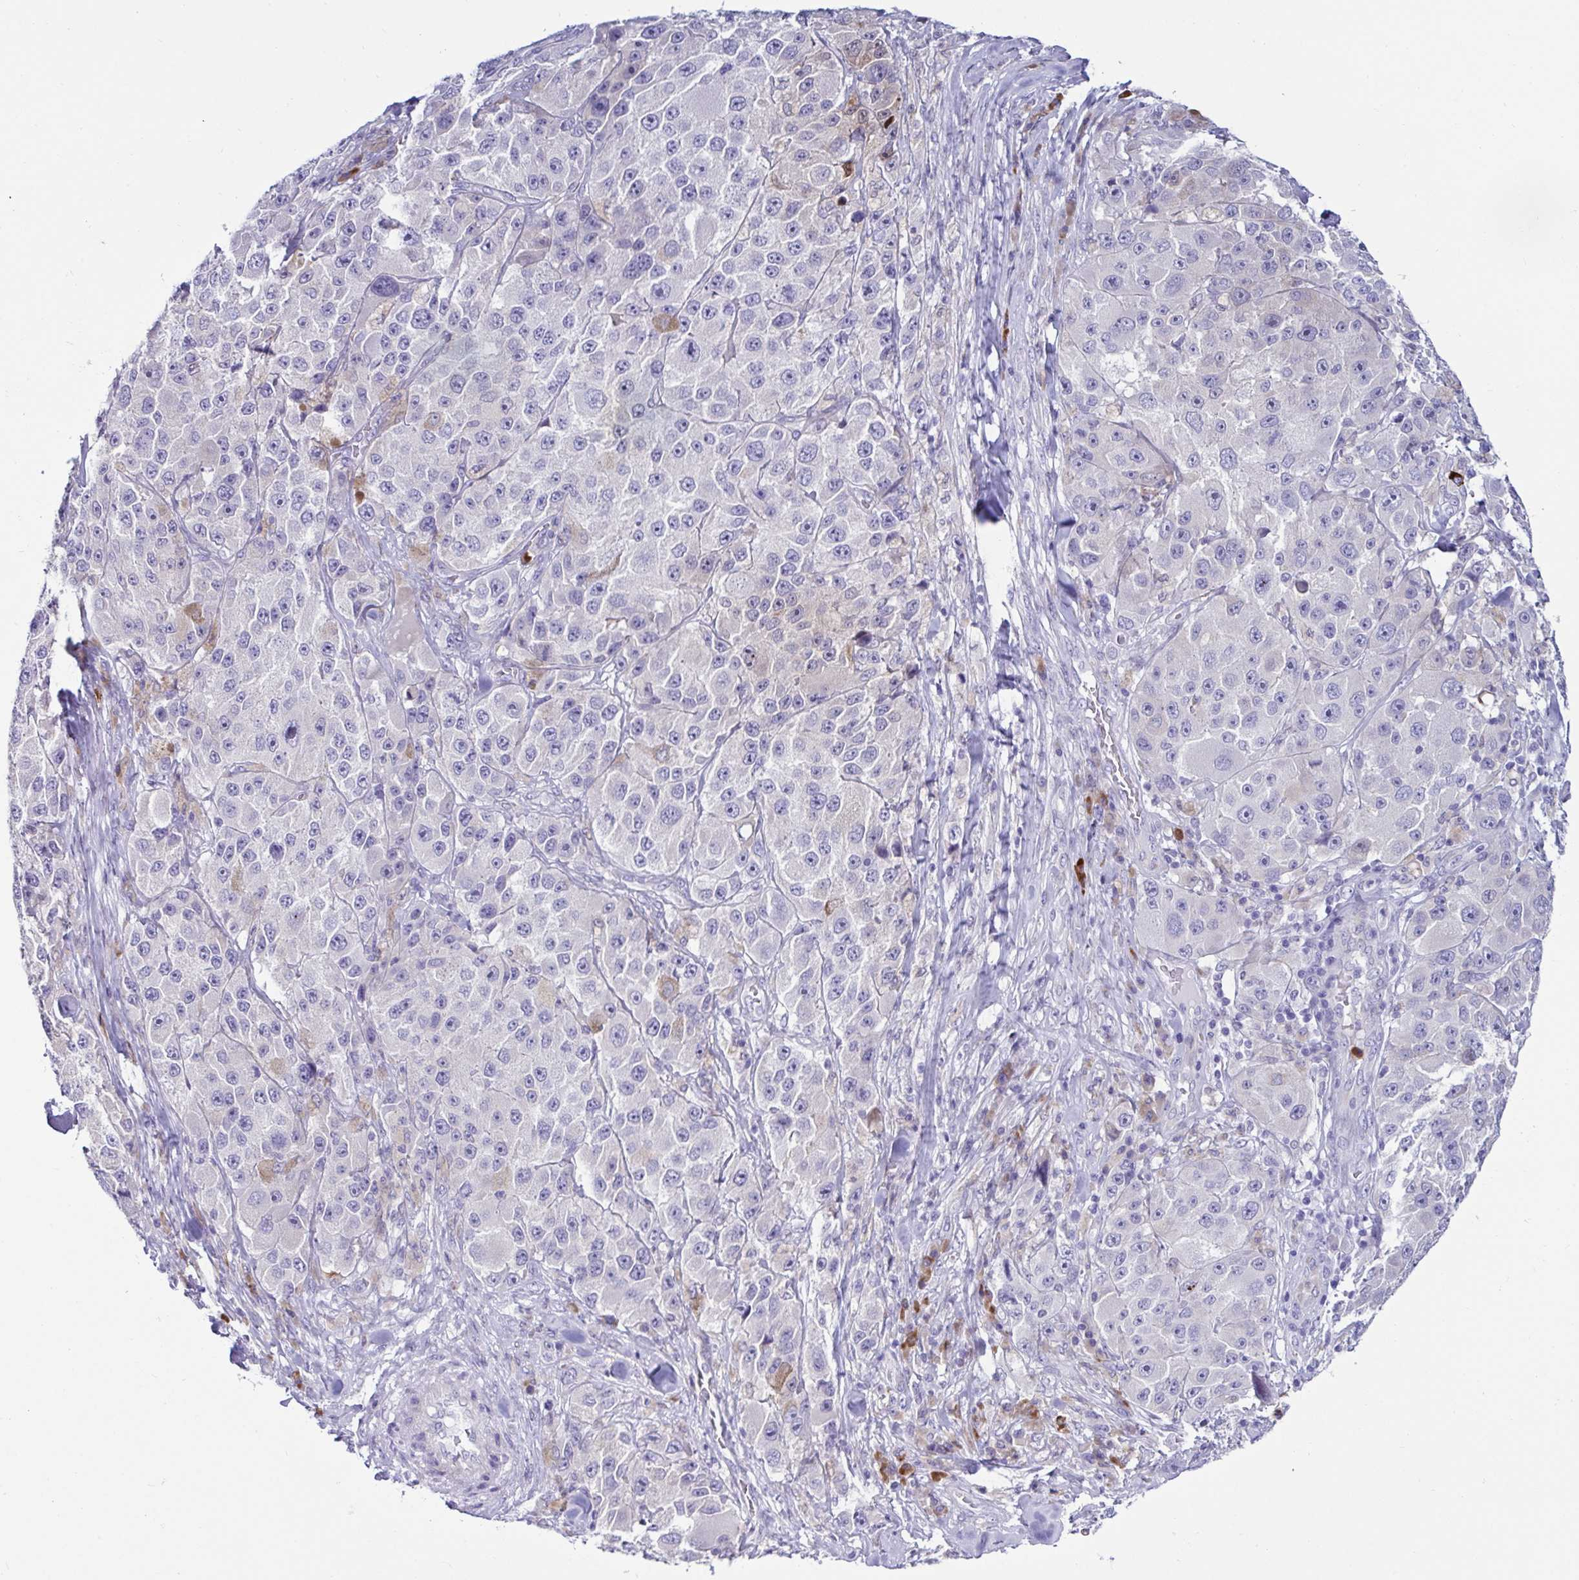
{"staining": {"intensity": "negative", "quantity": "none", "location": "none"}, "tissue": "melanoma", "cell_type": "Tumor cells", "image_type": "cancer", "snomed": [{"axis": "morphology", "description": "Malignant melanoma, Metastatic site"}, {"axis": "topography", "description": "Lymph node"}], "caption": "An immunohistochemistry histopathology image of malignant melanoma (metastatic site) is shown. There is no staining in tumor cells of malignant melanoma (metastatic site).", "gene": "TFPI2", "patient": {"sex": "male", "age": 62}}